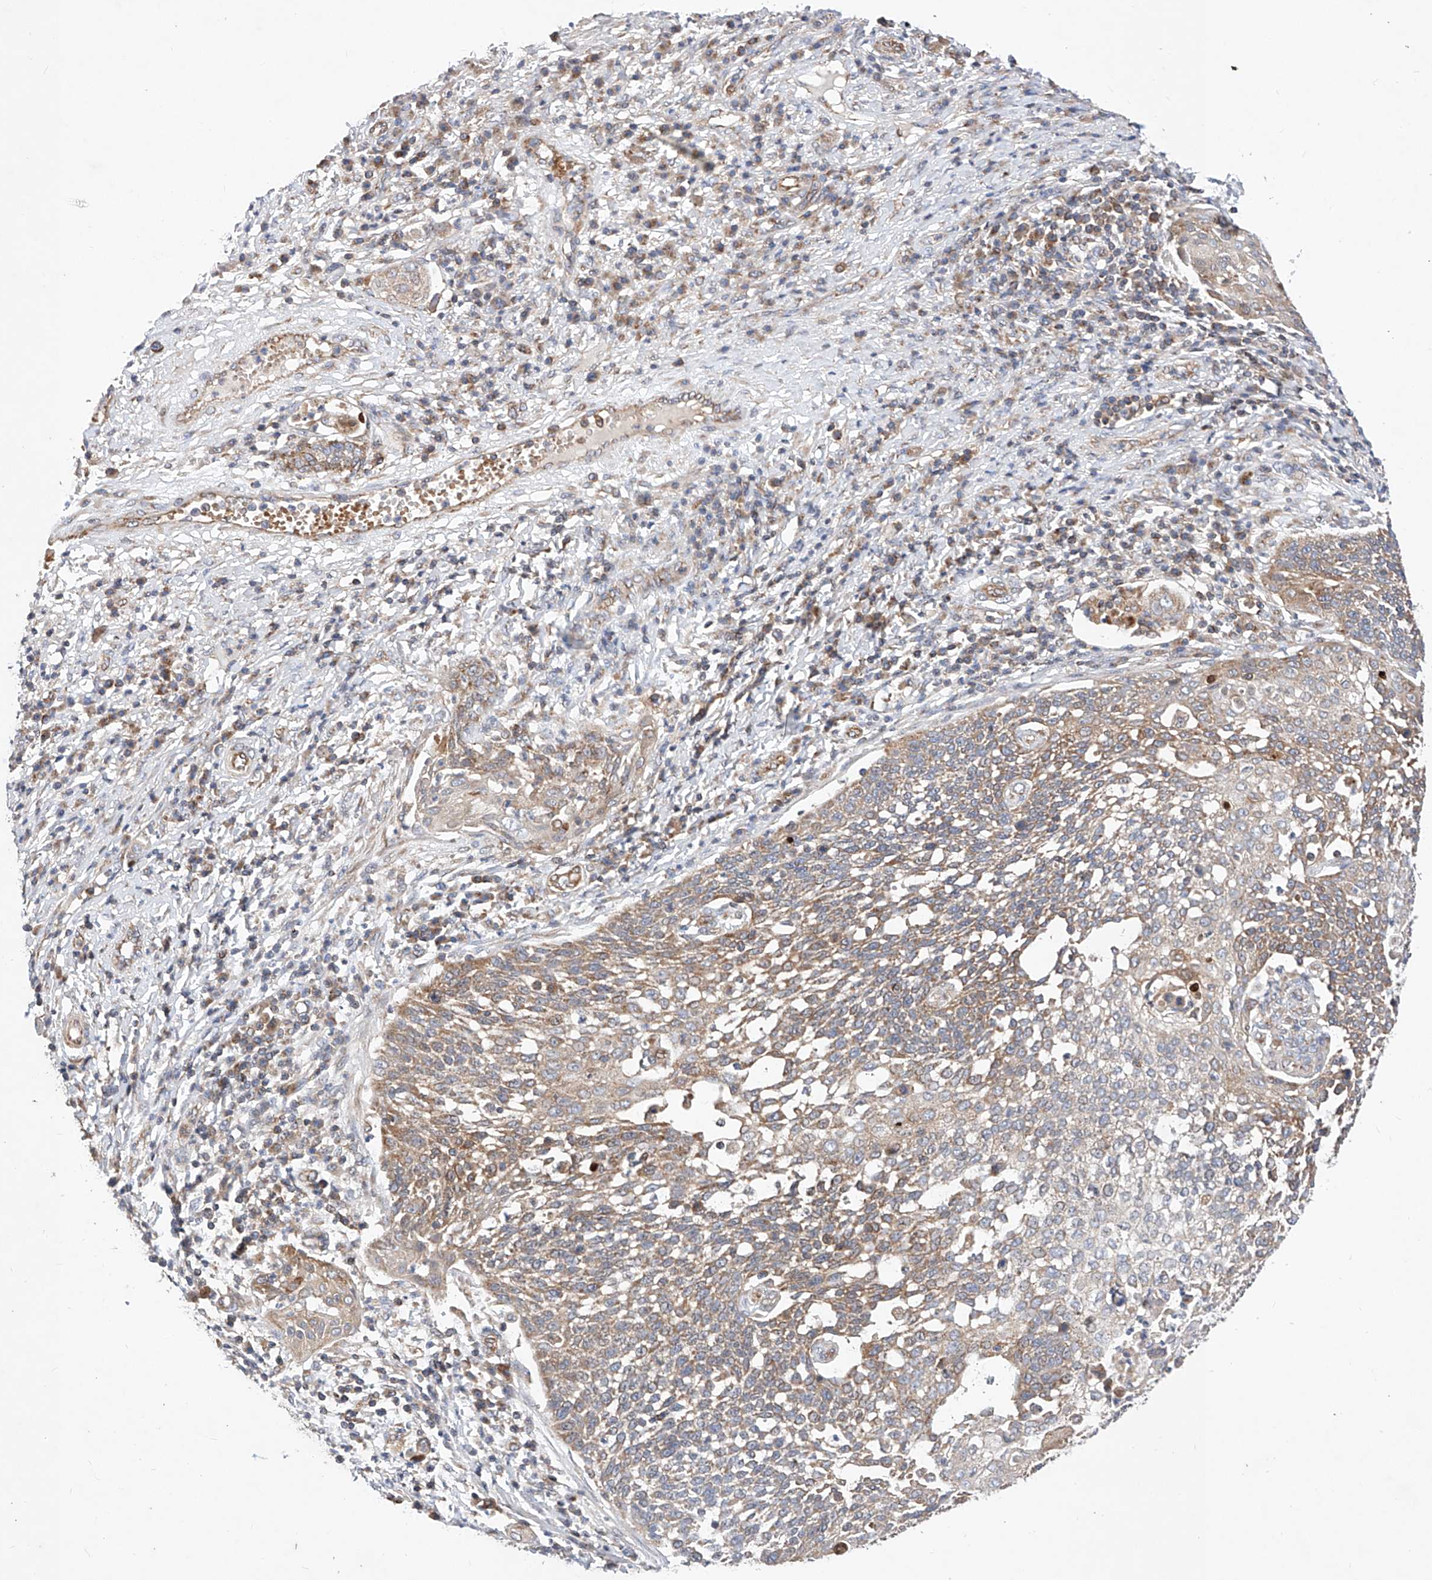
{"staining": {"intensity": "moderate", "quantity": ">75%", "location": "cytoplasmic/membranous"}, "tissue": "cervical cancer", "cell_type": "Tumor cells", "image_type": "cancer", "snomed": [{"axis": "morphology", "description": "Squamous cell carcinoma, NOS"}, {"axis": "topography", "description": "Cervix"}], "caption": "DAB immunohistochemical staining of cervical cancer (squamous cell carcinoma) demonstrates moderate cytoplasmic/membranous protein positivity in approximately >75% of tumor cells.", "gene": "NR1D1", "patient": {"sex": "female", "age": 34}}